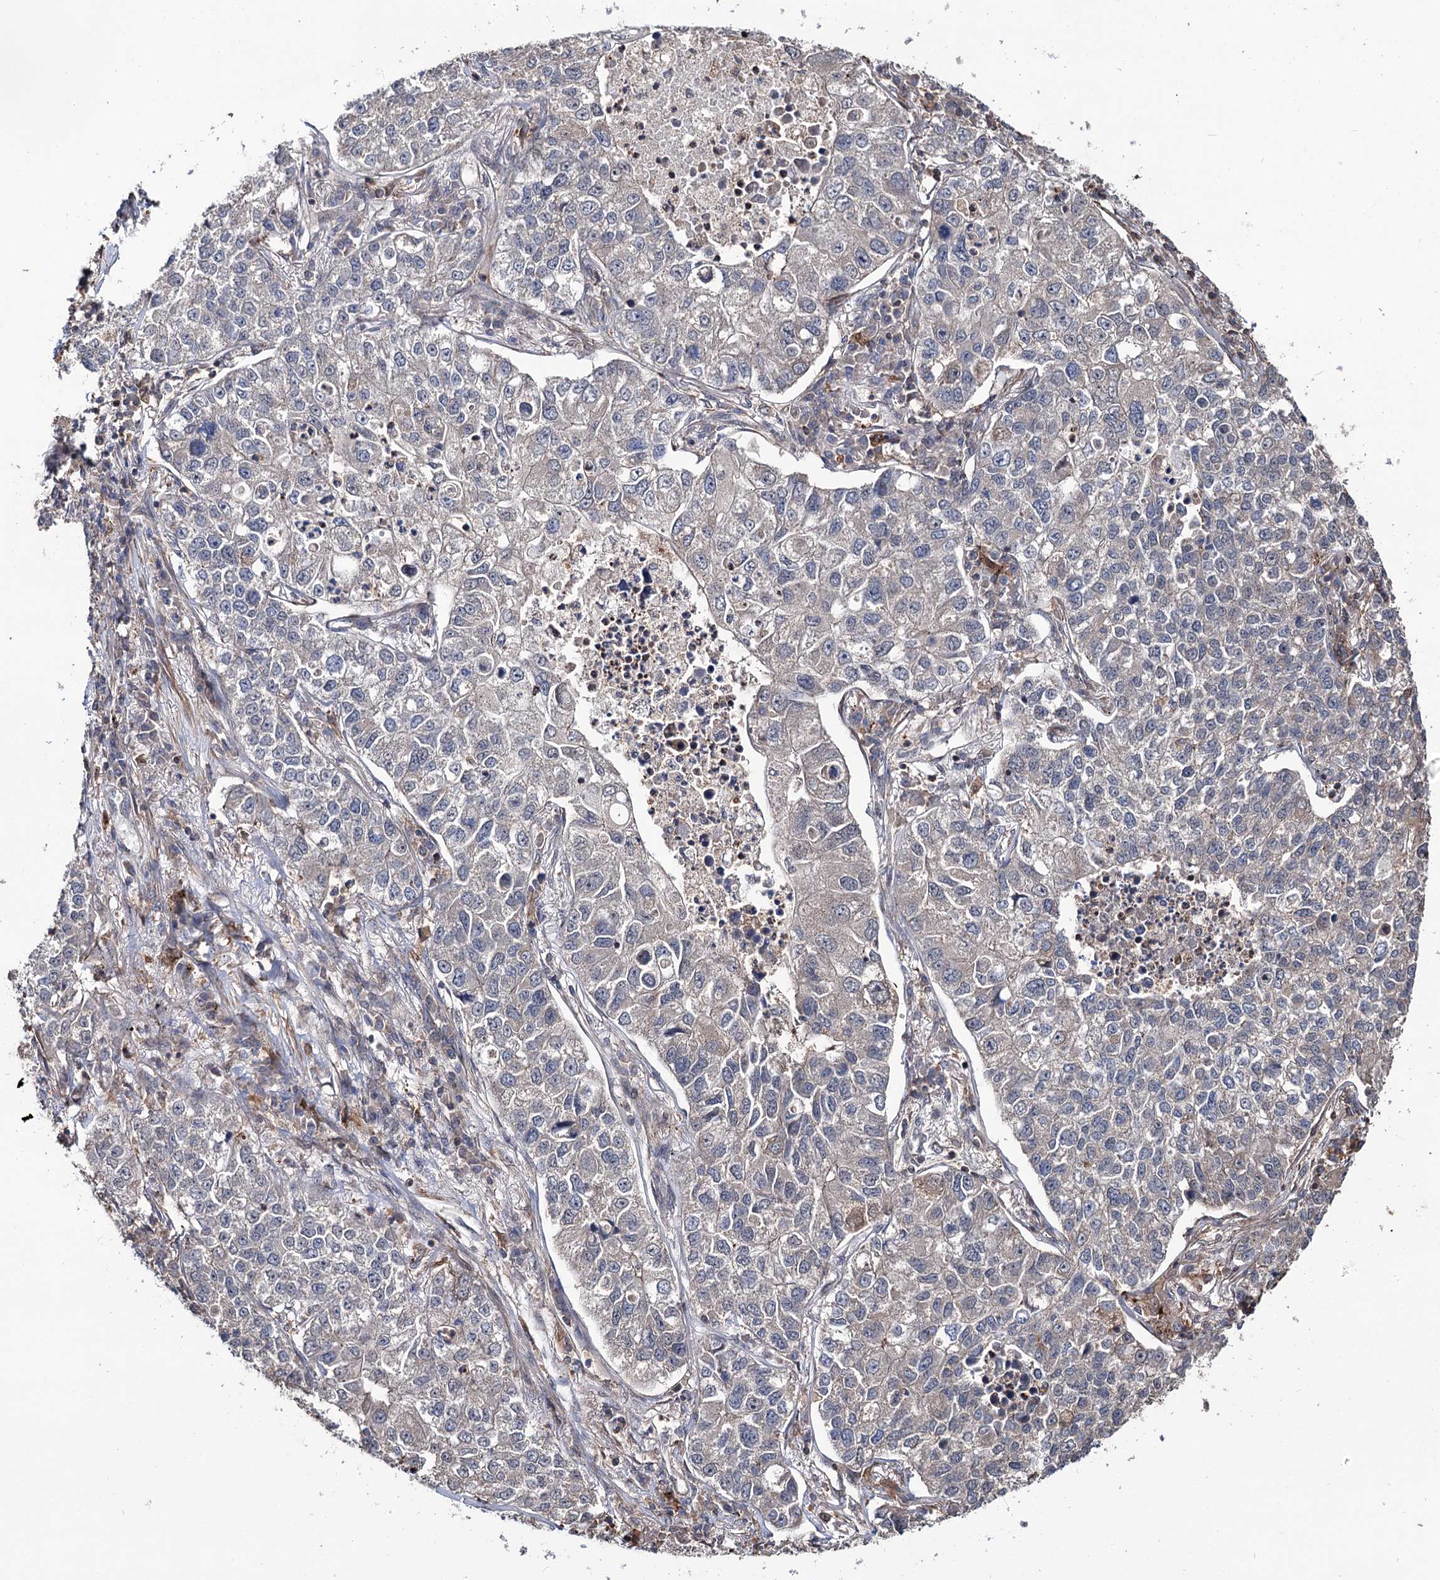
{"staining": {"intensity": "negative", "quantity": "none", "location": "none"}, "tissue": "lung cancer", "cell_type": "Tumor cells", "image_type": "cancer", "snomed": [{"axis": "morphology", "description": "Adenocarcinoma, NOS"}, {"axis": "topography", "description": "Lung"}], "caption": "DAB immunohistochemical staining of lung cancer (adenocarcinoma) exhibits no significant staining in tumor cells.", "gene": "GRIP1", "patient": {"sex": "male", "age": 49}}